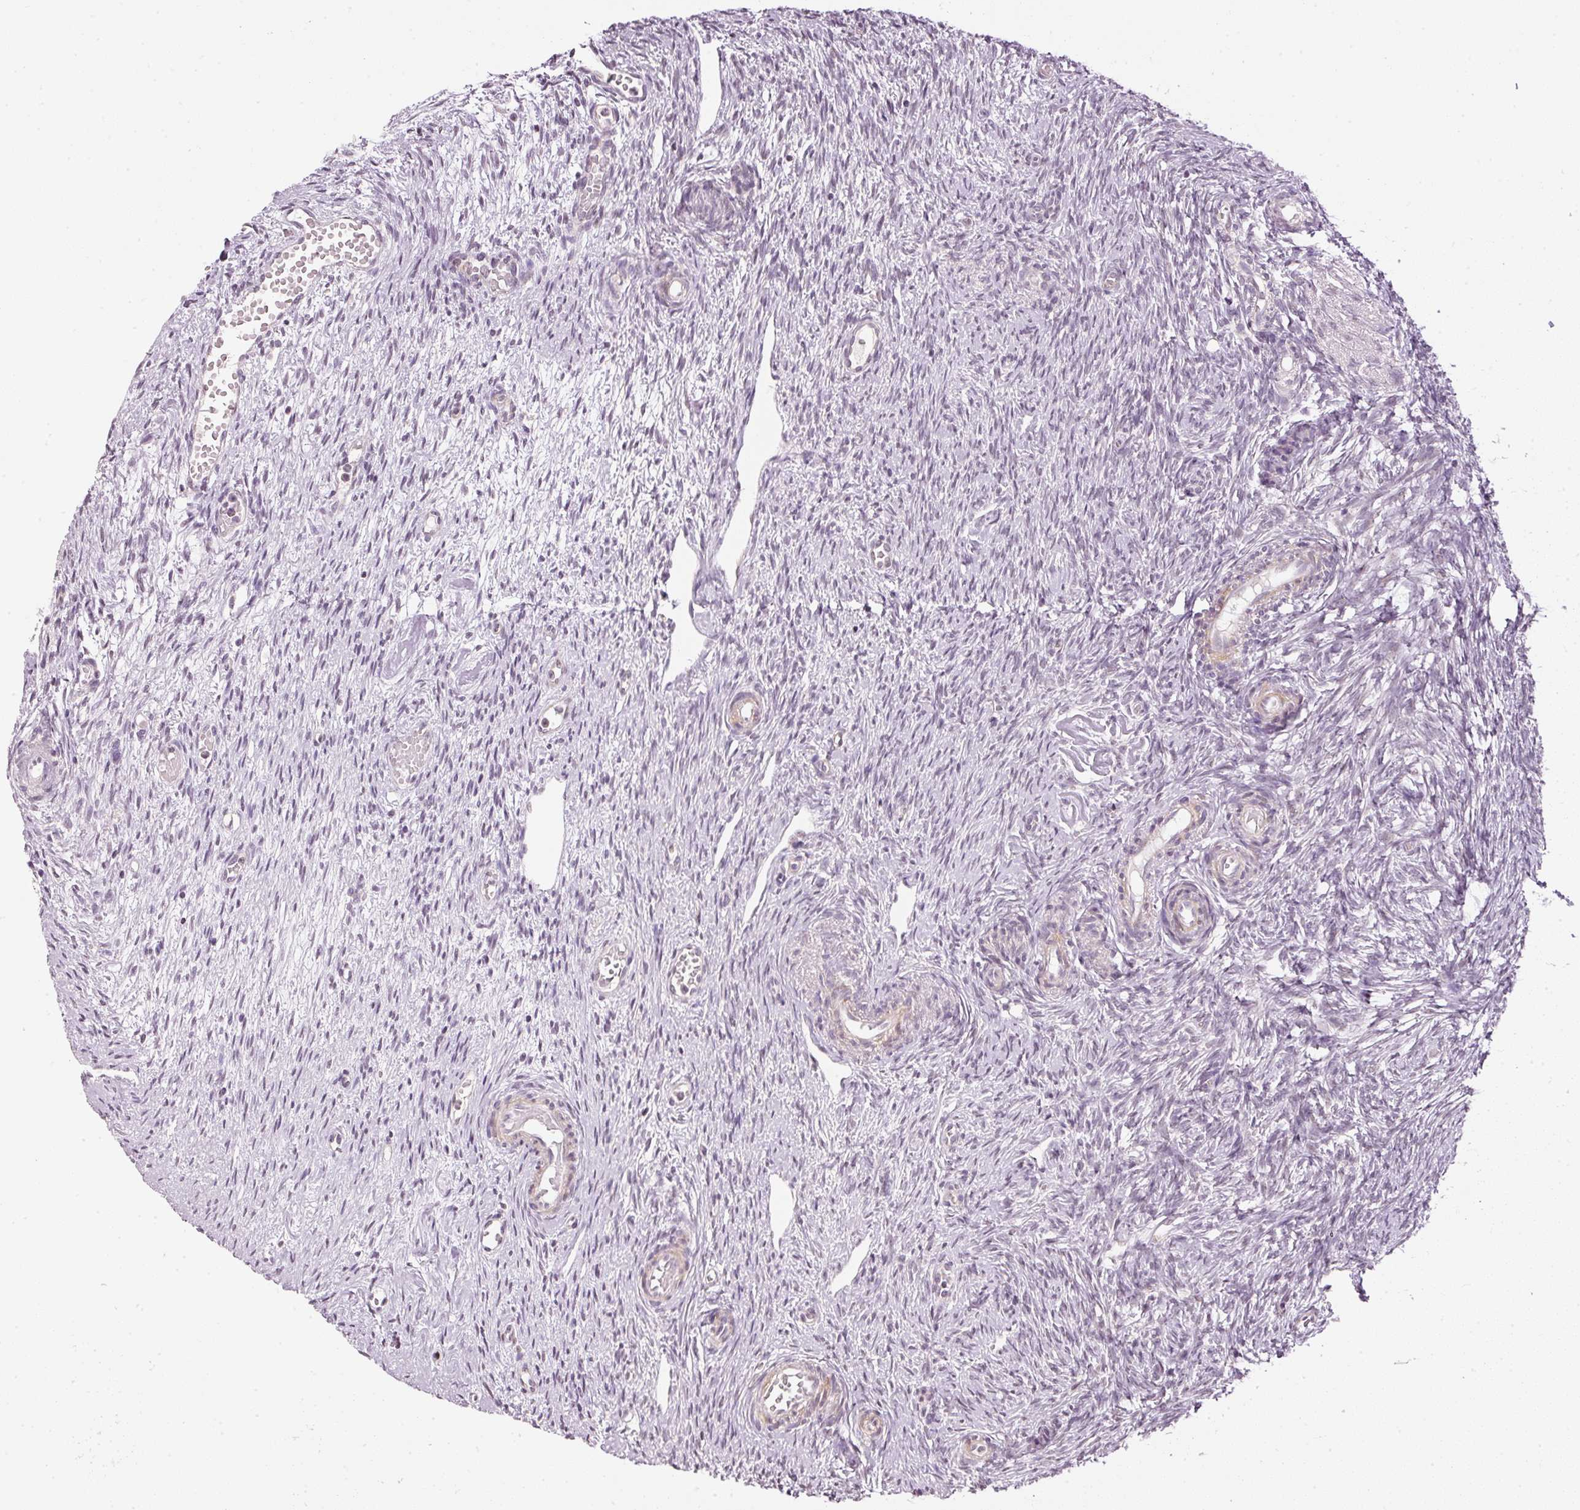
{"staining": {"intensity": "moderate", "quantity": "<25%", "location": "cytoplasmic/membranous"}, "tissue": "ovary", "cell_type": "Follicle cells", "image_type": "normal", "snomed": [{"axis": "morphology", "description": "Normal tissue, NOS"}, {"axis": "topography", "description": "Ovary"}], "caption": "Immunohistochemical staining of benign ovary reveals low levels of moderate cytoplasmic/membranous positivity in about <25% of follicle cells. The protein of interest is shown in brown color, while the nuclei are stained blue.", "gene": "NRDE2", "patient": {"sex": "female", "age": 51}}